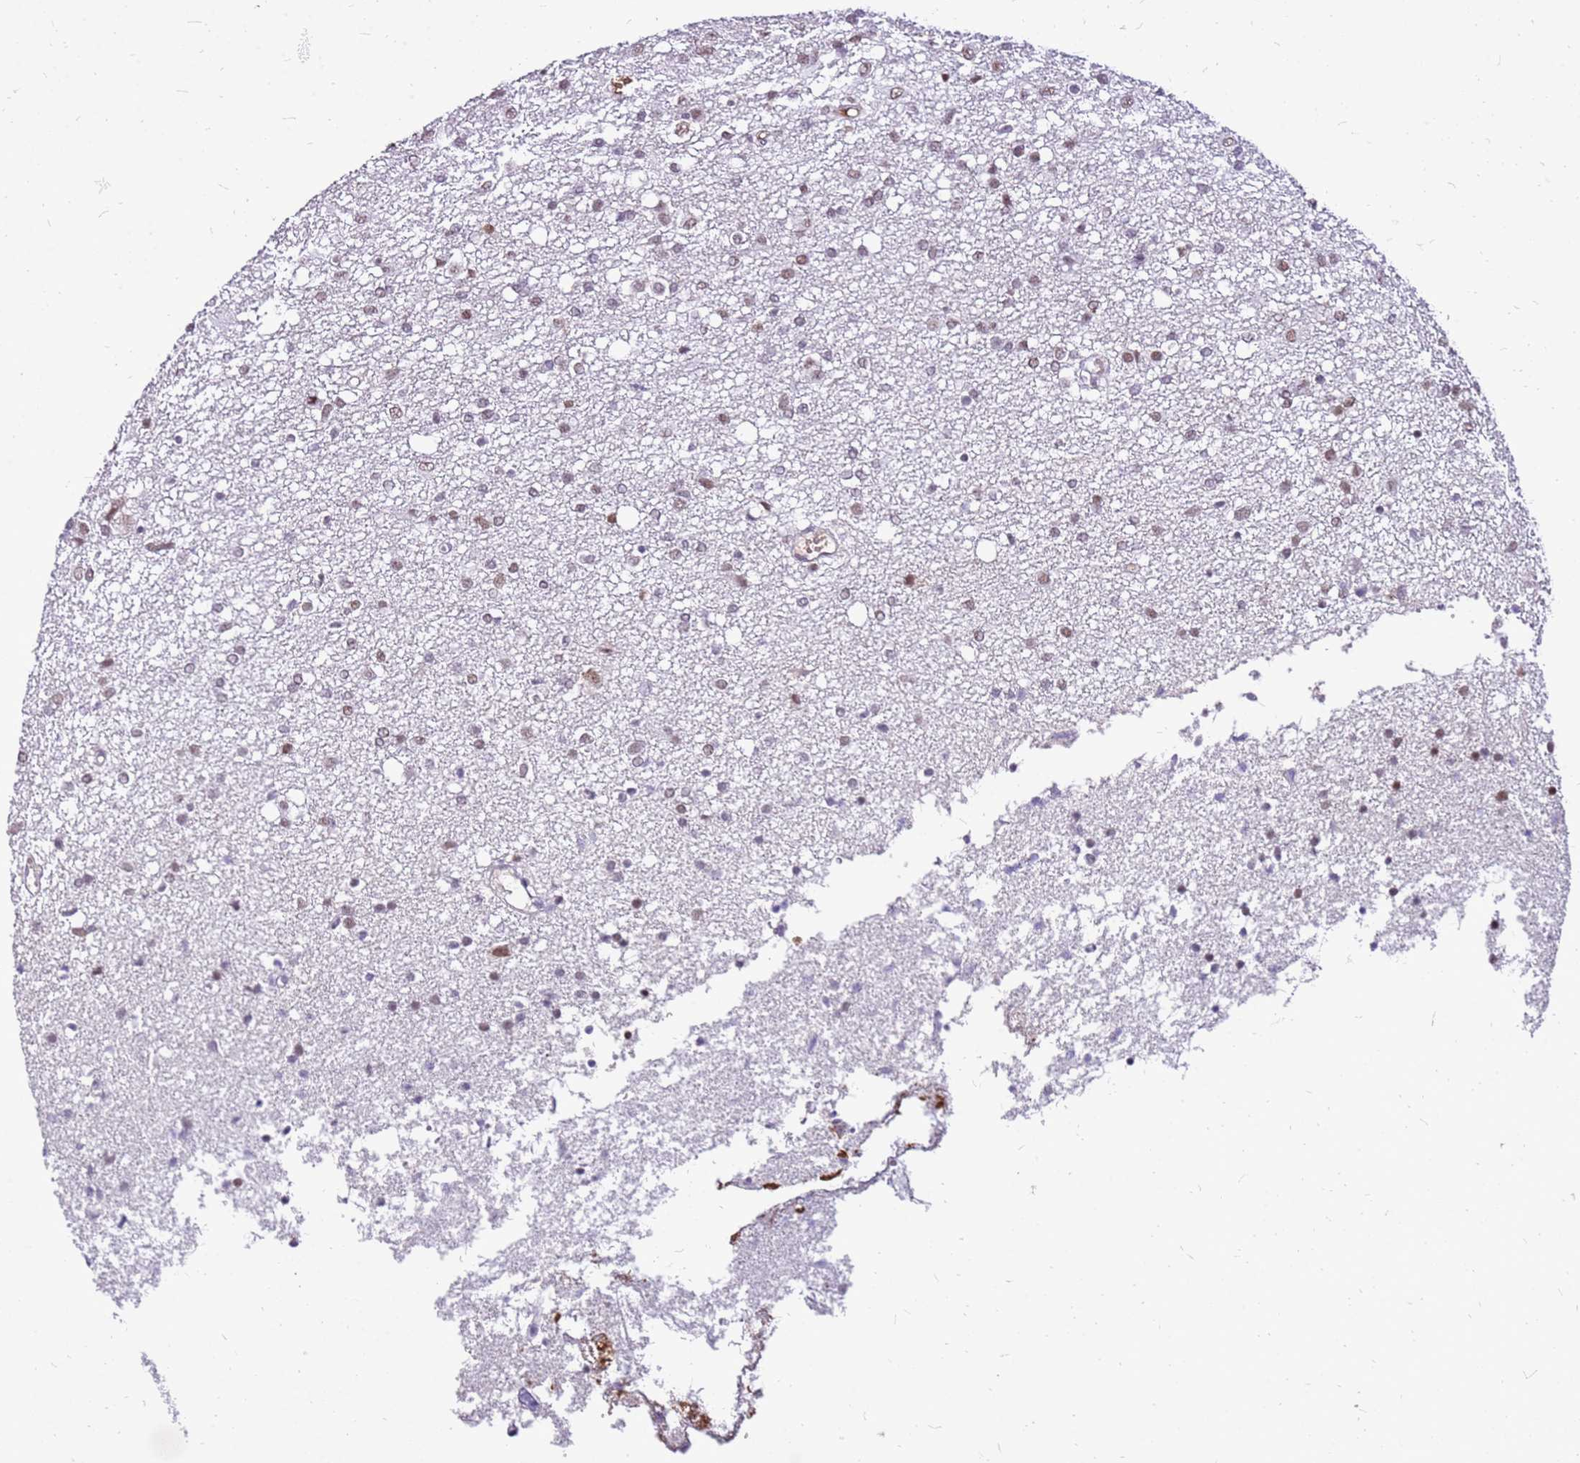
{"staining": {"intensity": "moderate", "quantity": "<25%", "location": "nuclear"}, "tissue": "glioma", "cell_type": "Tumor cells", "image_type": "cancer", "snomed": [{"axis": "morphology", "description": "Glioma, malignant, High grade"}, {"axis": "topography", "description": "Brain"}], "caption": "Protein expression analysis of glioma displays moderate nuclear expression in approximately <25% of tumor cells.", "gene": "ALDH1A3", "patient": {"sex": "female", "age": 59}}